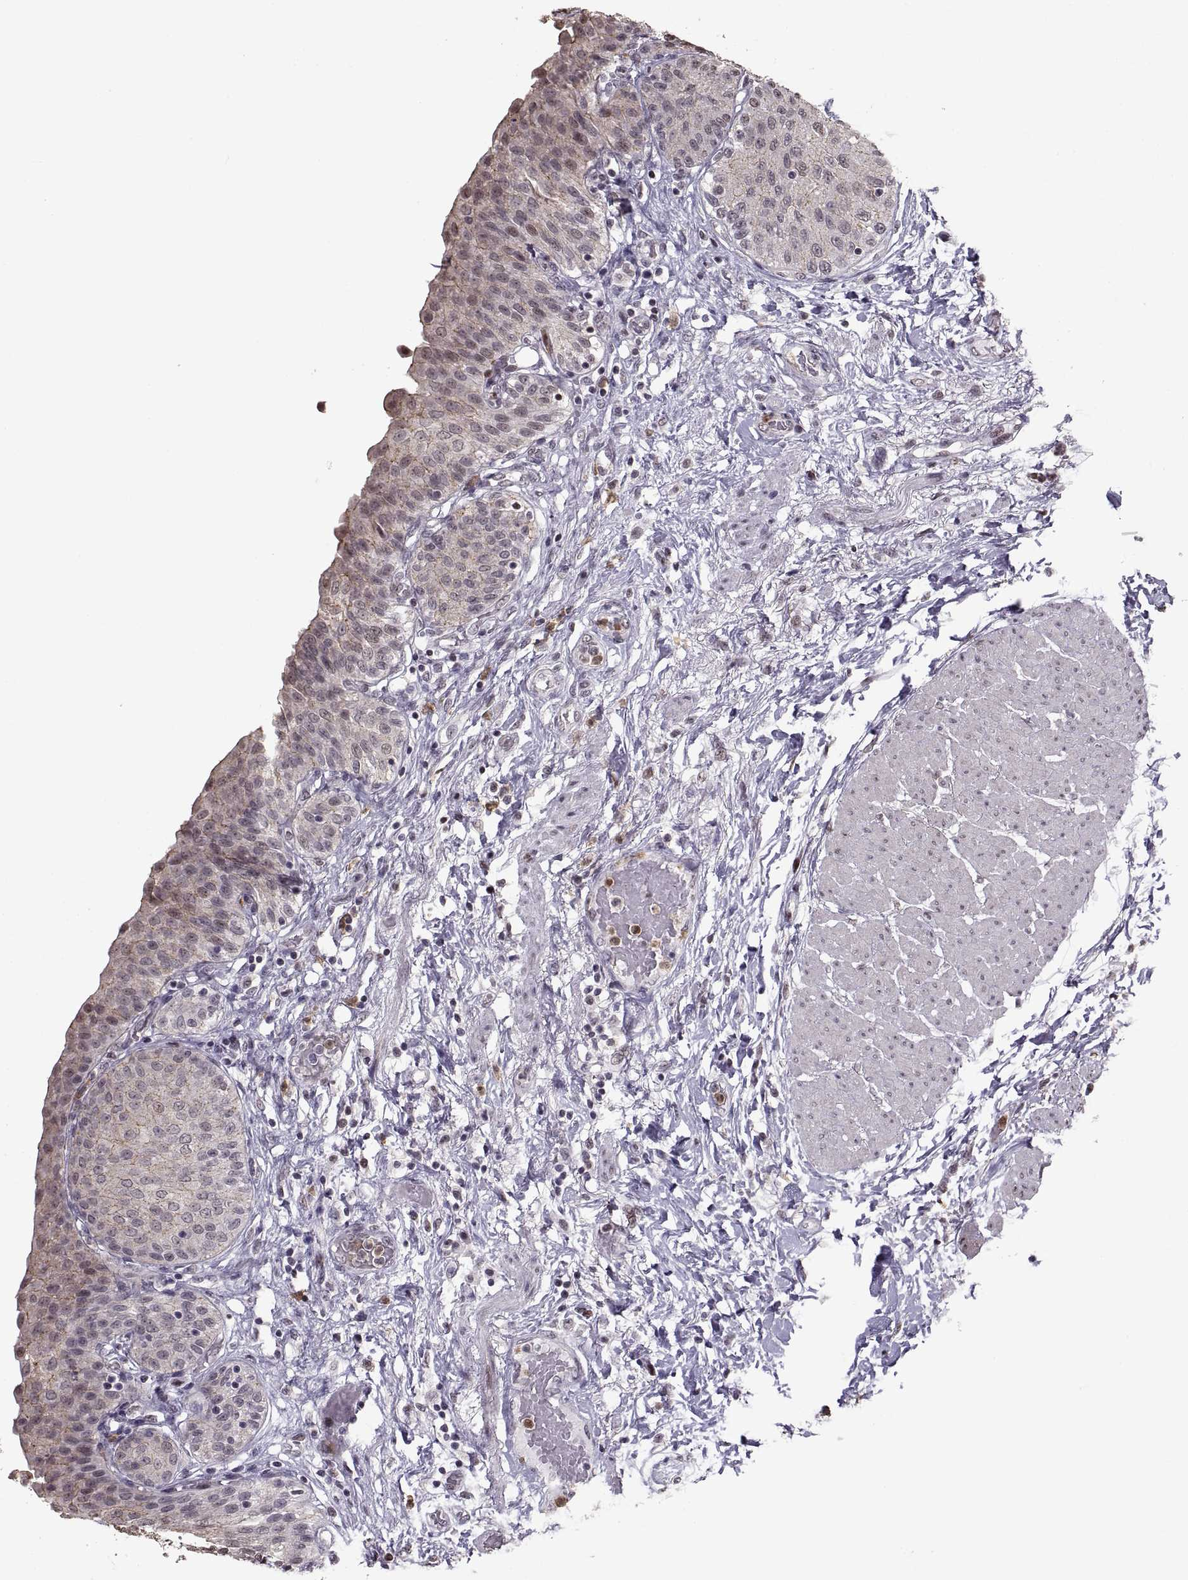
{"staining": {"intensity": "moderate", "quantity": "<25%", "location": "cytoplasmic/membranous"}, "tissue": "urinary bladder", "cell_type": "Urothelial cells", "image_type": "normal", "snomed": [{"axis": "morphology", "description": "Normal tissue, NOS"}, {"axis": "morphology", "description": "Metaplasia, NOS"}, {"axis": "topography", "description": "Urinary bladder"}], "caption": "This micrograph shows unremarkable urinary bladder stained with IHC to label a protein in brown. The cytoplasmic/membranous of urothelial cells show moderate positivity for the protein. Nuclei are counter-stained blue.", "gene": "PALS1", "patient": {"sex": "male", "age": 68}}